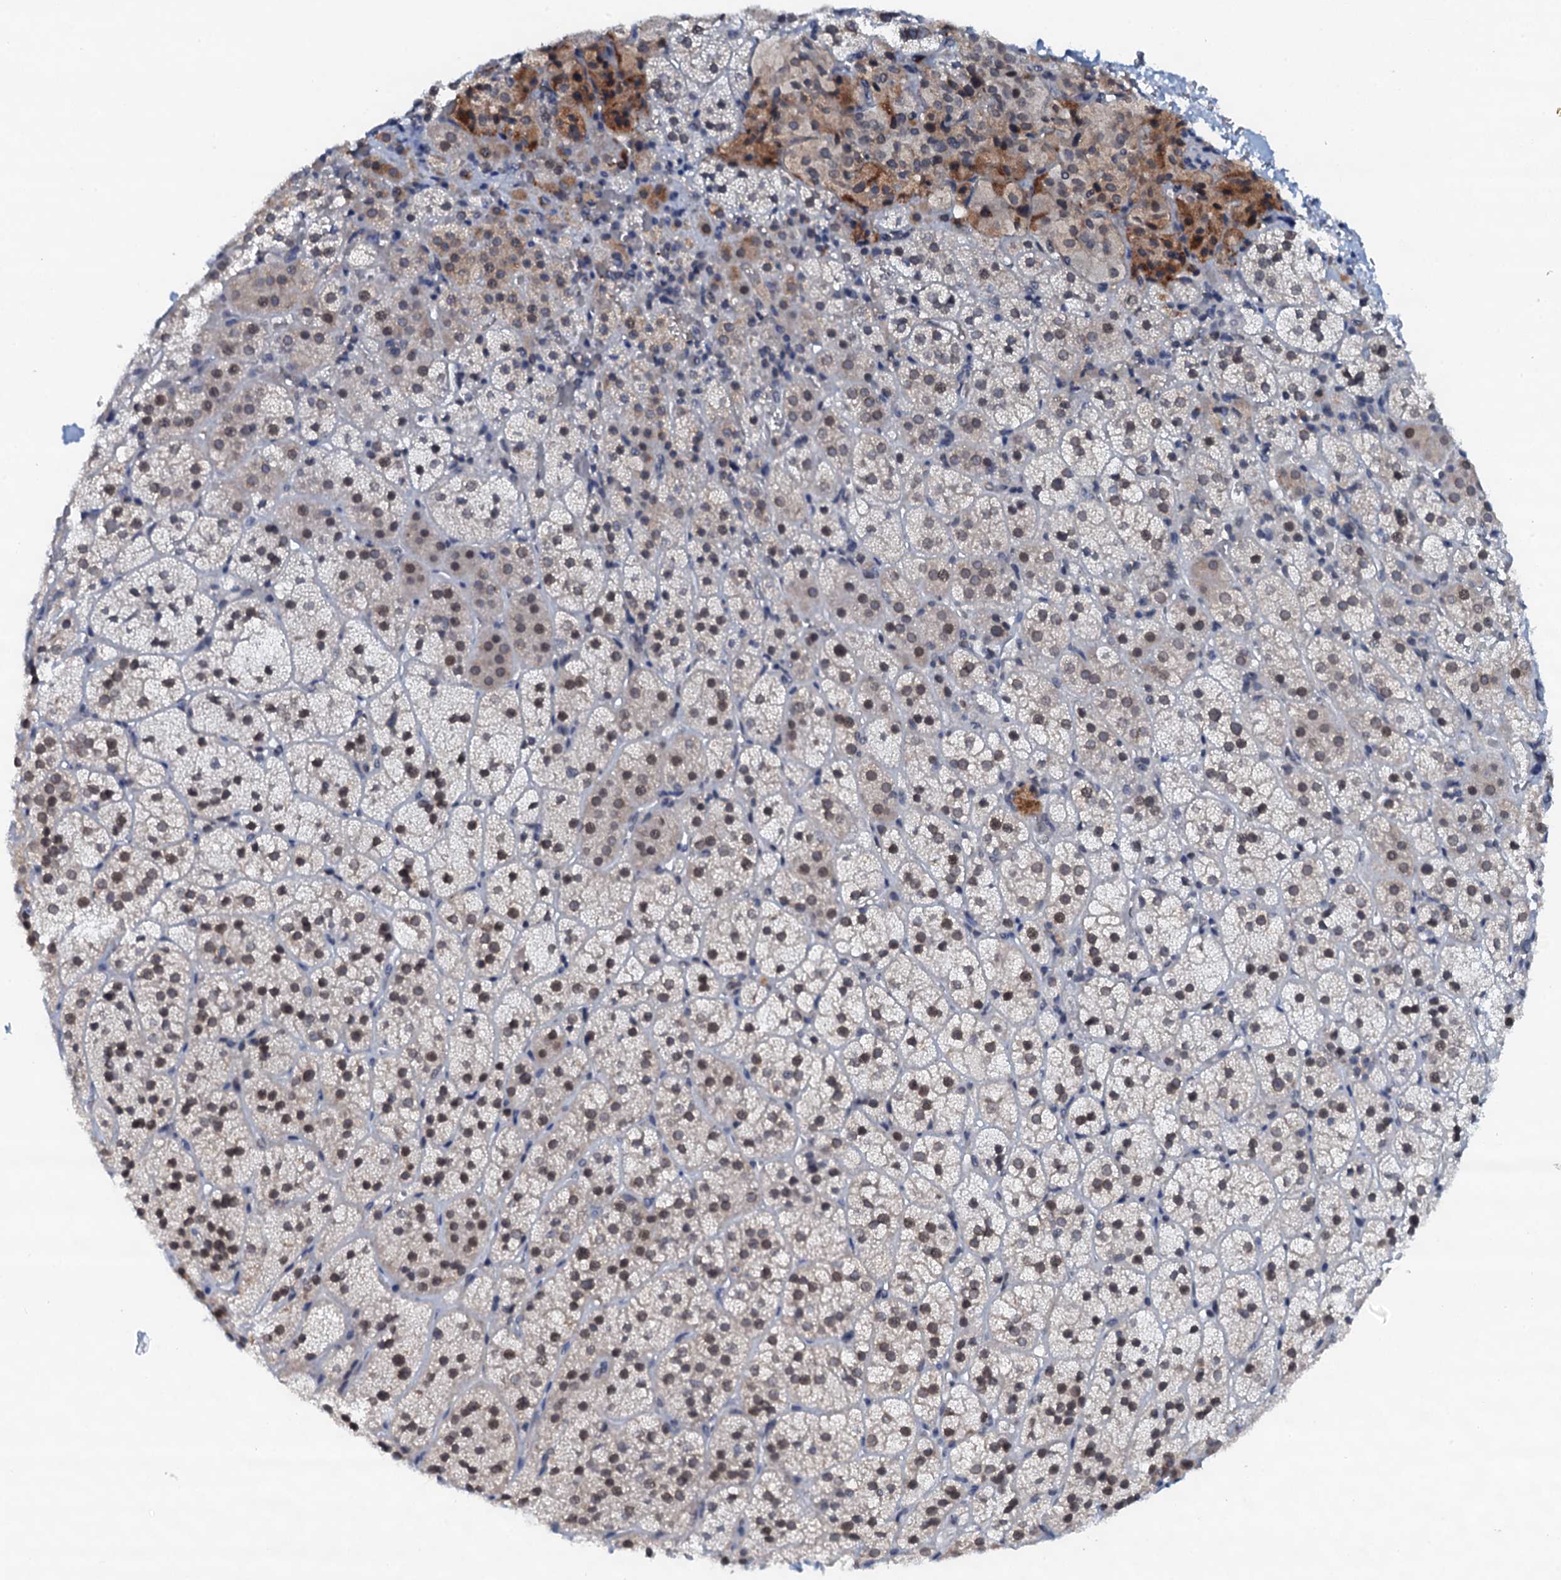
{"staining": {"intensity": "weak", "quantity": "25%-75%", "location": "cytoplasmic/membranous,nuclear"}, "tissue": "adrenal gland", "cell_type": "Glandular cells", "image_type": "normal", "snomed": [{"axis": "morphology", "description": "Normal tissue, NOS"}, {"axis": "topography", "description": "Adrenal gland"}], "caption": "This is a micrograph of IHC staining of unremarkable adrenal gland, which shows weak positivity in the cytoplasmic/membranous,nuclear of glandular cells.", "gene": "SNTA1", "patient": {"sex": "female", "age": 44}}